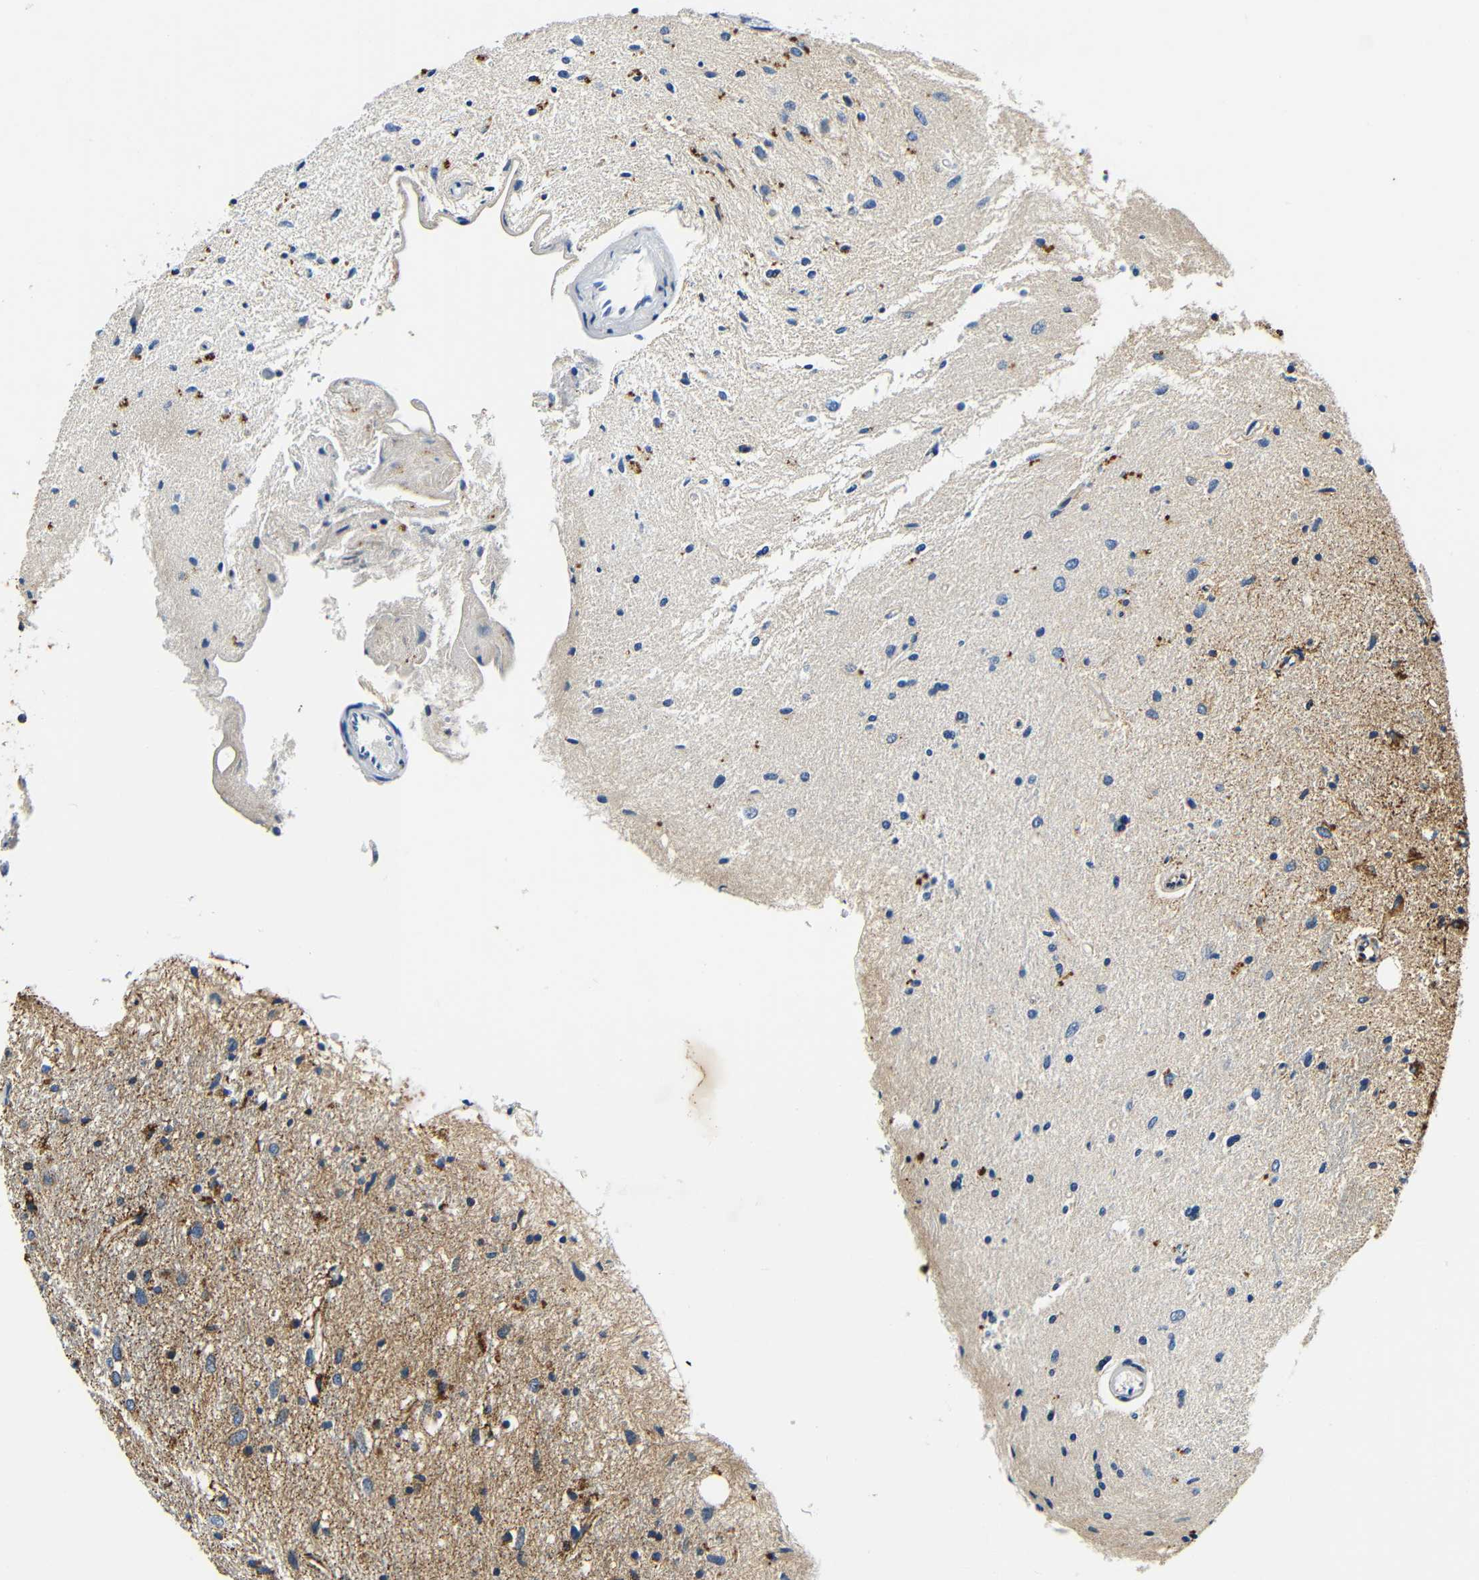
{"staining": {"intensity": "moderate", "quantity": "25%-75%", "location": "cytoplasmic/membranous"}, "tissue": "glioma", "cell_type": "Tumor cells", "image_type": "cancer", "snomed": [{"axis": "morphology", "description": "Glioma, malignant, Low grade"}, {"axis": "topography", "description": "Brain"}], "caption": "Protein expression analysis of glioma displays moderate cytoplasmic/membranous staining in about 25%-75% of tumor cells.", "gene": "GALNT18", "patient": {"sex": "male", "age": 77}}